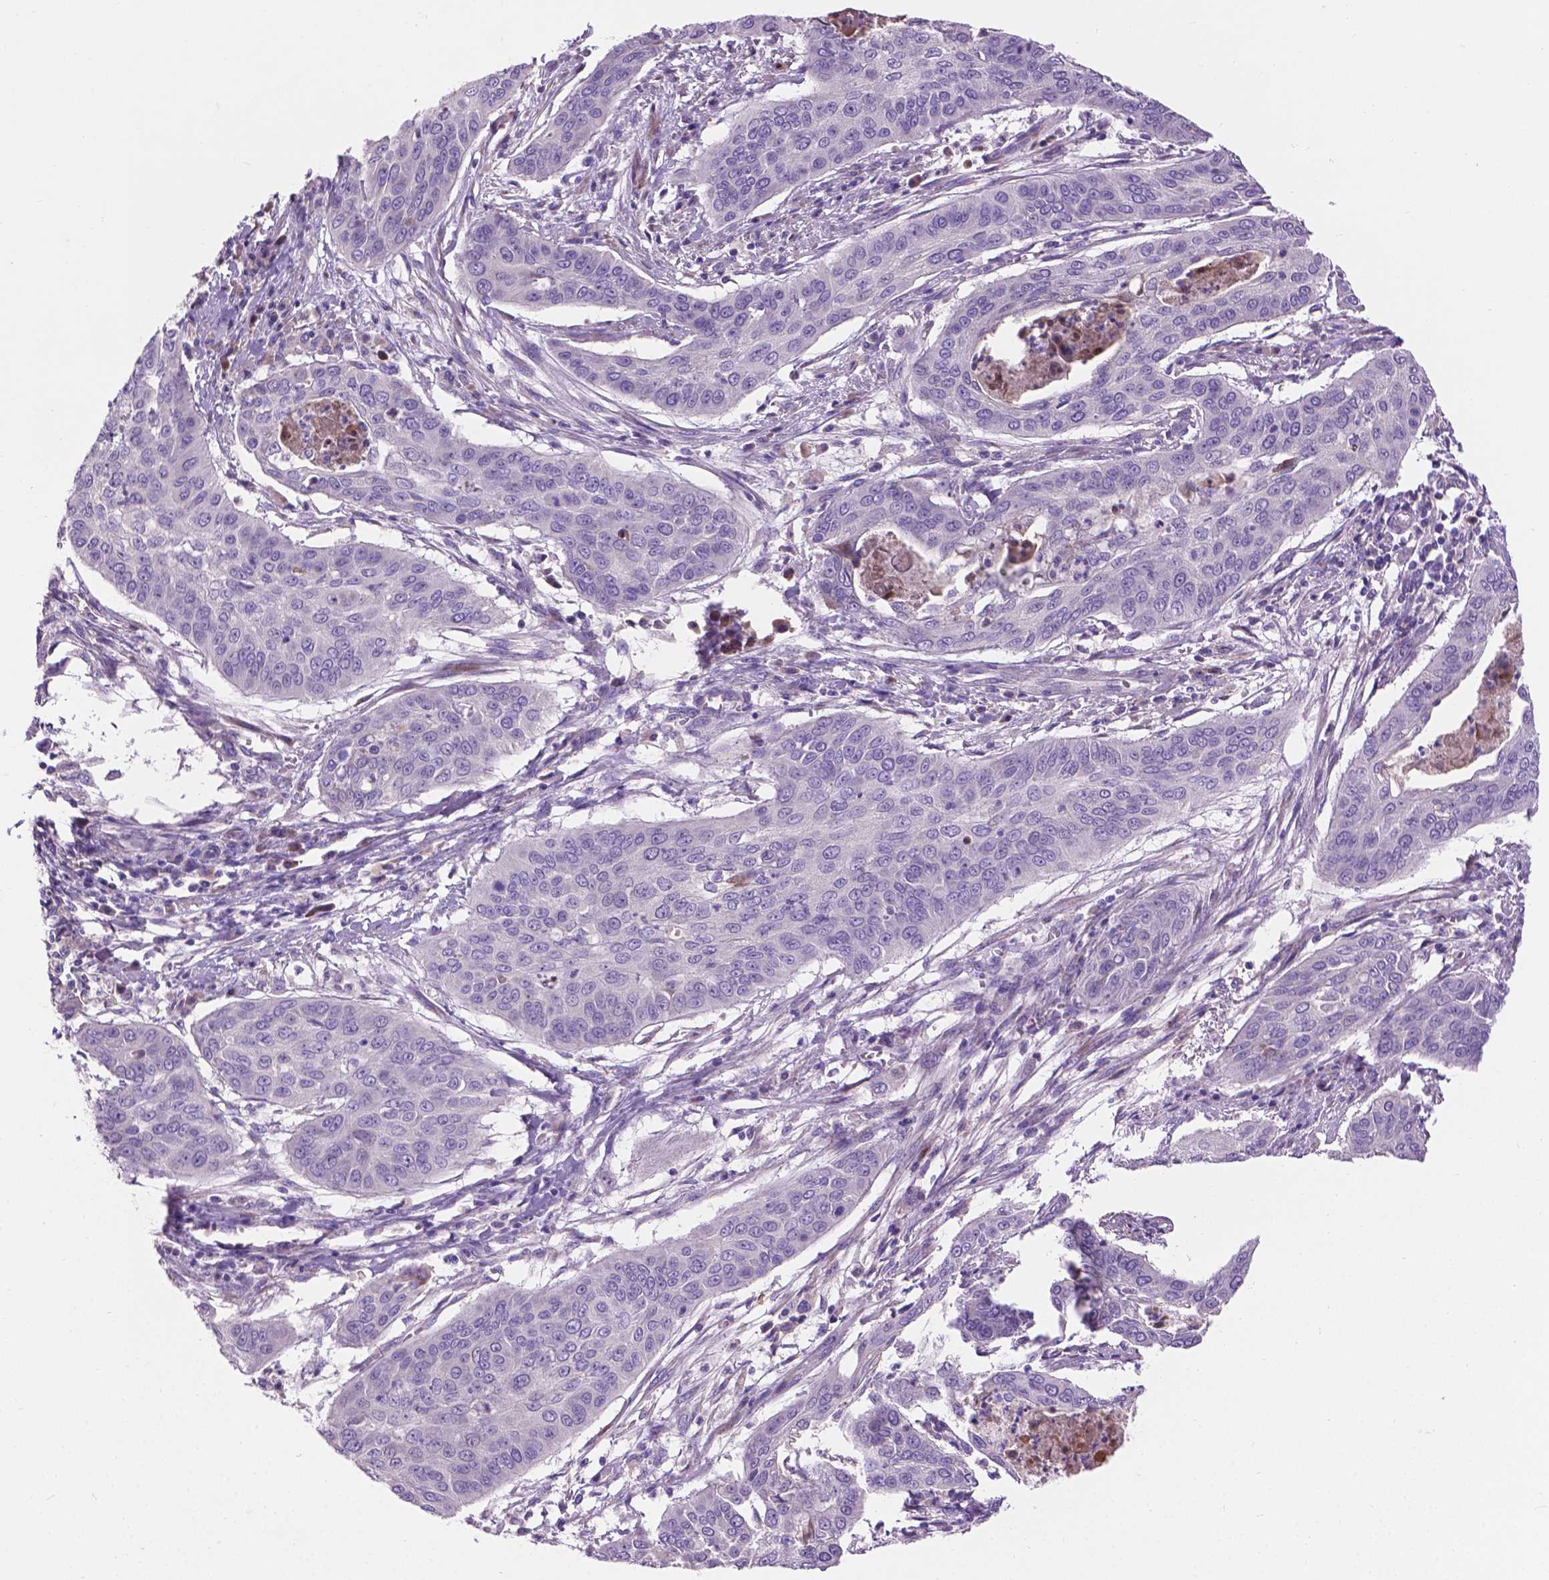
{"staining": {"intensity": "negative", "quantity": "none", "location": "none"}, "tissue": "cervical cancer", "cell_type": "Tumor cells", "image_type": "cancer", "snomed": [{"axis": "morphology", "description": "Squamous cell carcinoma, NOS"}, {"axis": "topography", "description": "Cervix"}], "caption": "Immunohistochemistry micrograph of neoplastic tissue: cervical cancer (squamous cell carcinoma) stained with DAB reveals no significant protein positivity in tumor cells.", "gene": "NOXO1", "patient": {"sex": "female", "age": 39}}